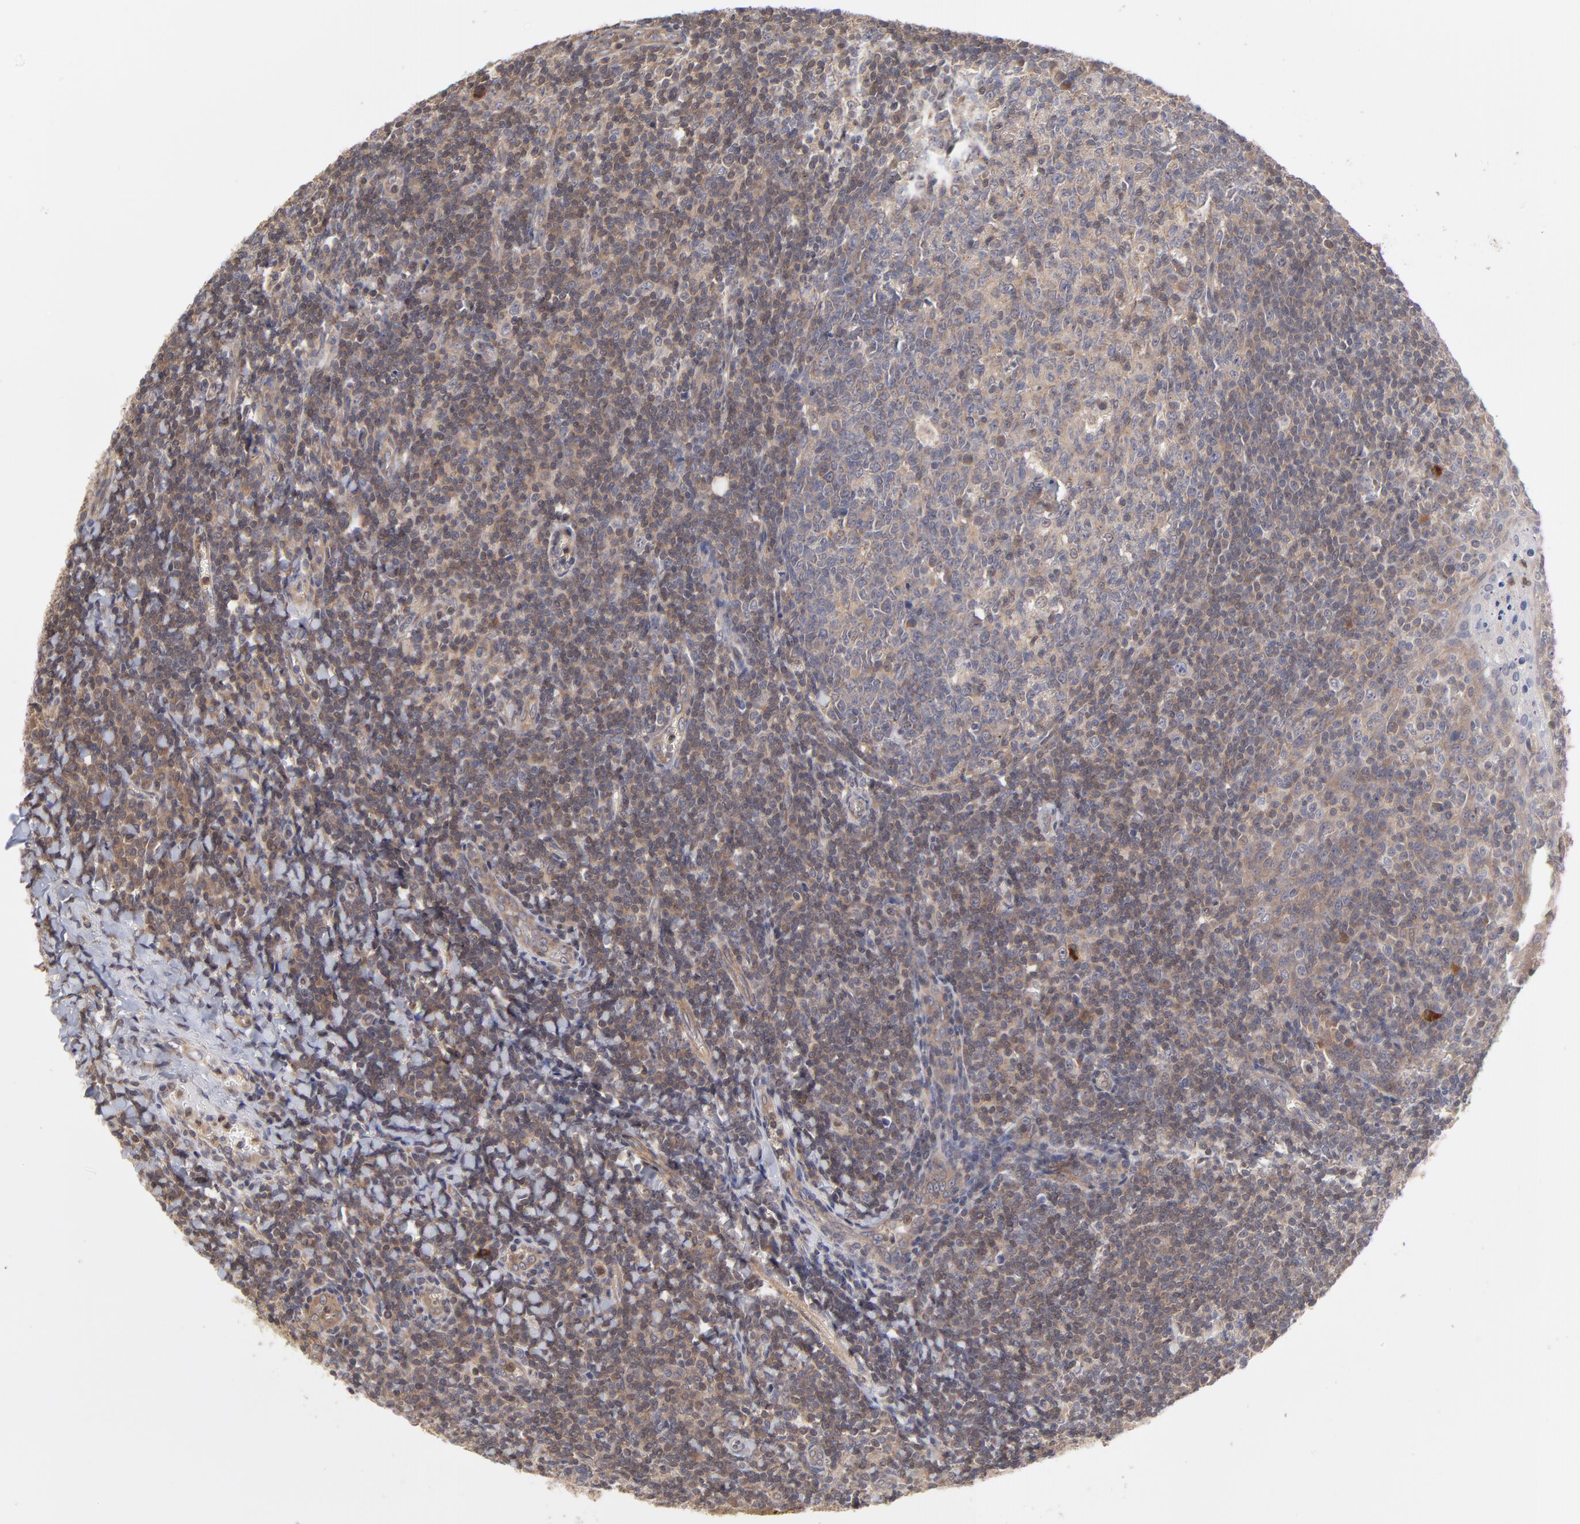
{"staining": {"intensity": "moderate", "quantity": "<25%", "location": "cytoplasmic/membranous"}, "tissue": "tonsil", "cell_type": "Germinal center cells", "image_type": "normal", "snomed": [{"axis": "morphology", "description": "Normal tissue, NOS"}, {"axis": "topography", "description": "Tonsil"}], "caption": "A brown stain labels moderate cytoplasmic/membranous staining of a protein in germinal center cells of benign tonsil.", "gene": "PCMT1", "patient": {"sex": "male", "age": 31}}